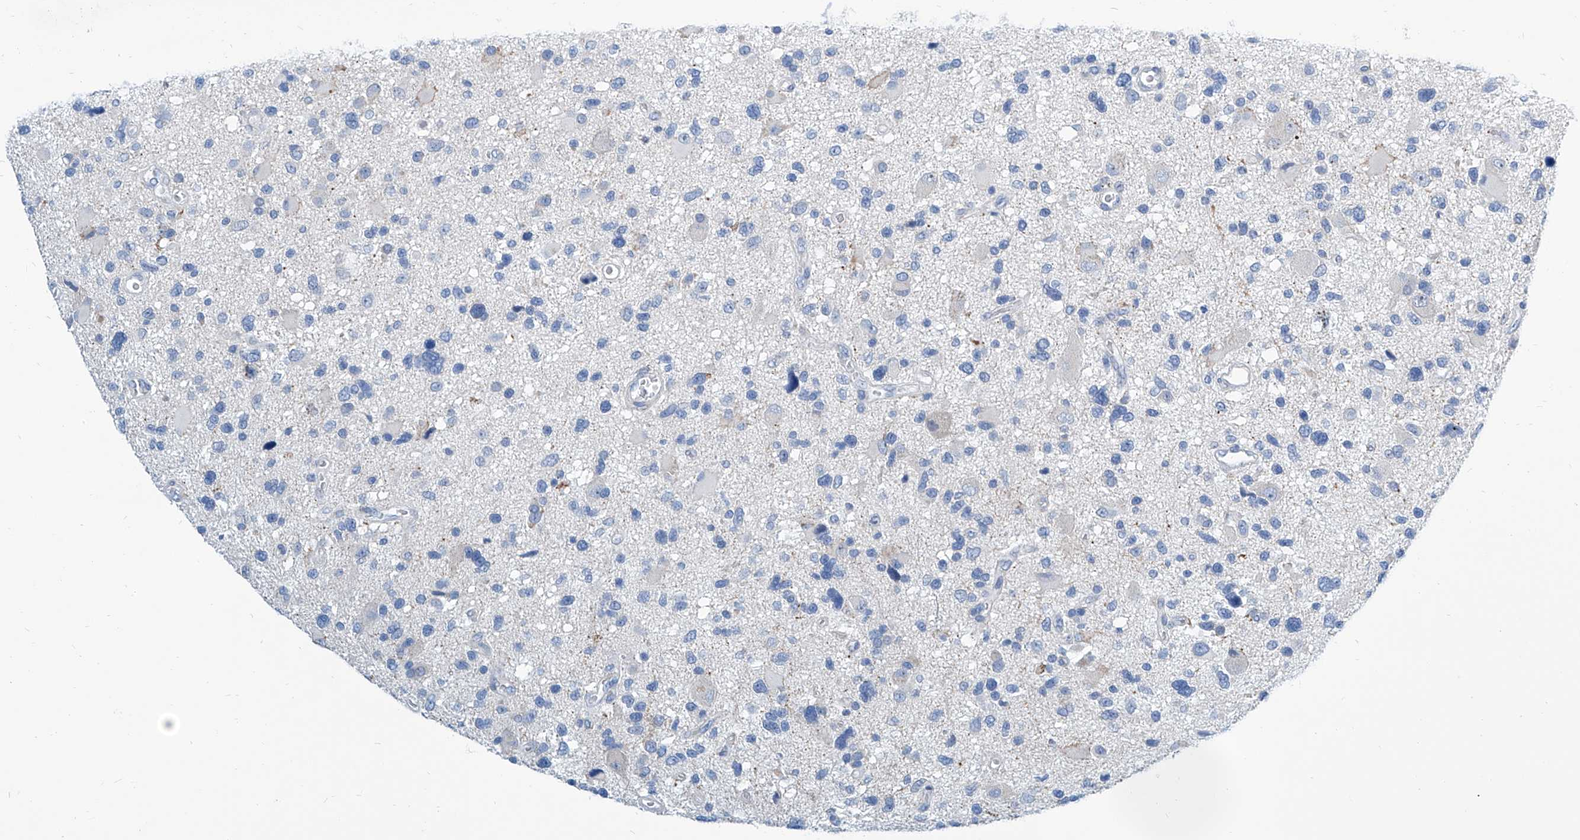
{"staining": {"intensity": "negative", "quantity": "none", "location": "none"}, "tissue": "glioma", "cell_type": "Tumor cells", "image_type": "cancer", "snomed": [{"axis": "morphology", "description": "Glioma, malignant, High grade"}, {"axis": "topography", "description": "Brain"}], "caption": "Human malignant glioma (high-grade) stained for a protein using immunohistochemistry displays no expression in tumor cells.", "gene": "ZNF519", "patient": {"sex": "male", "age": 33}}